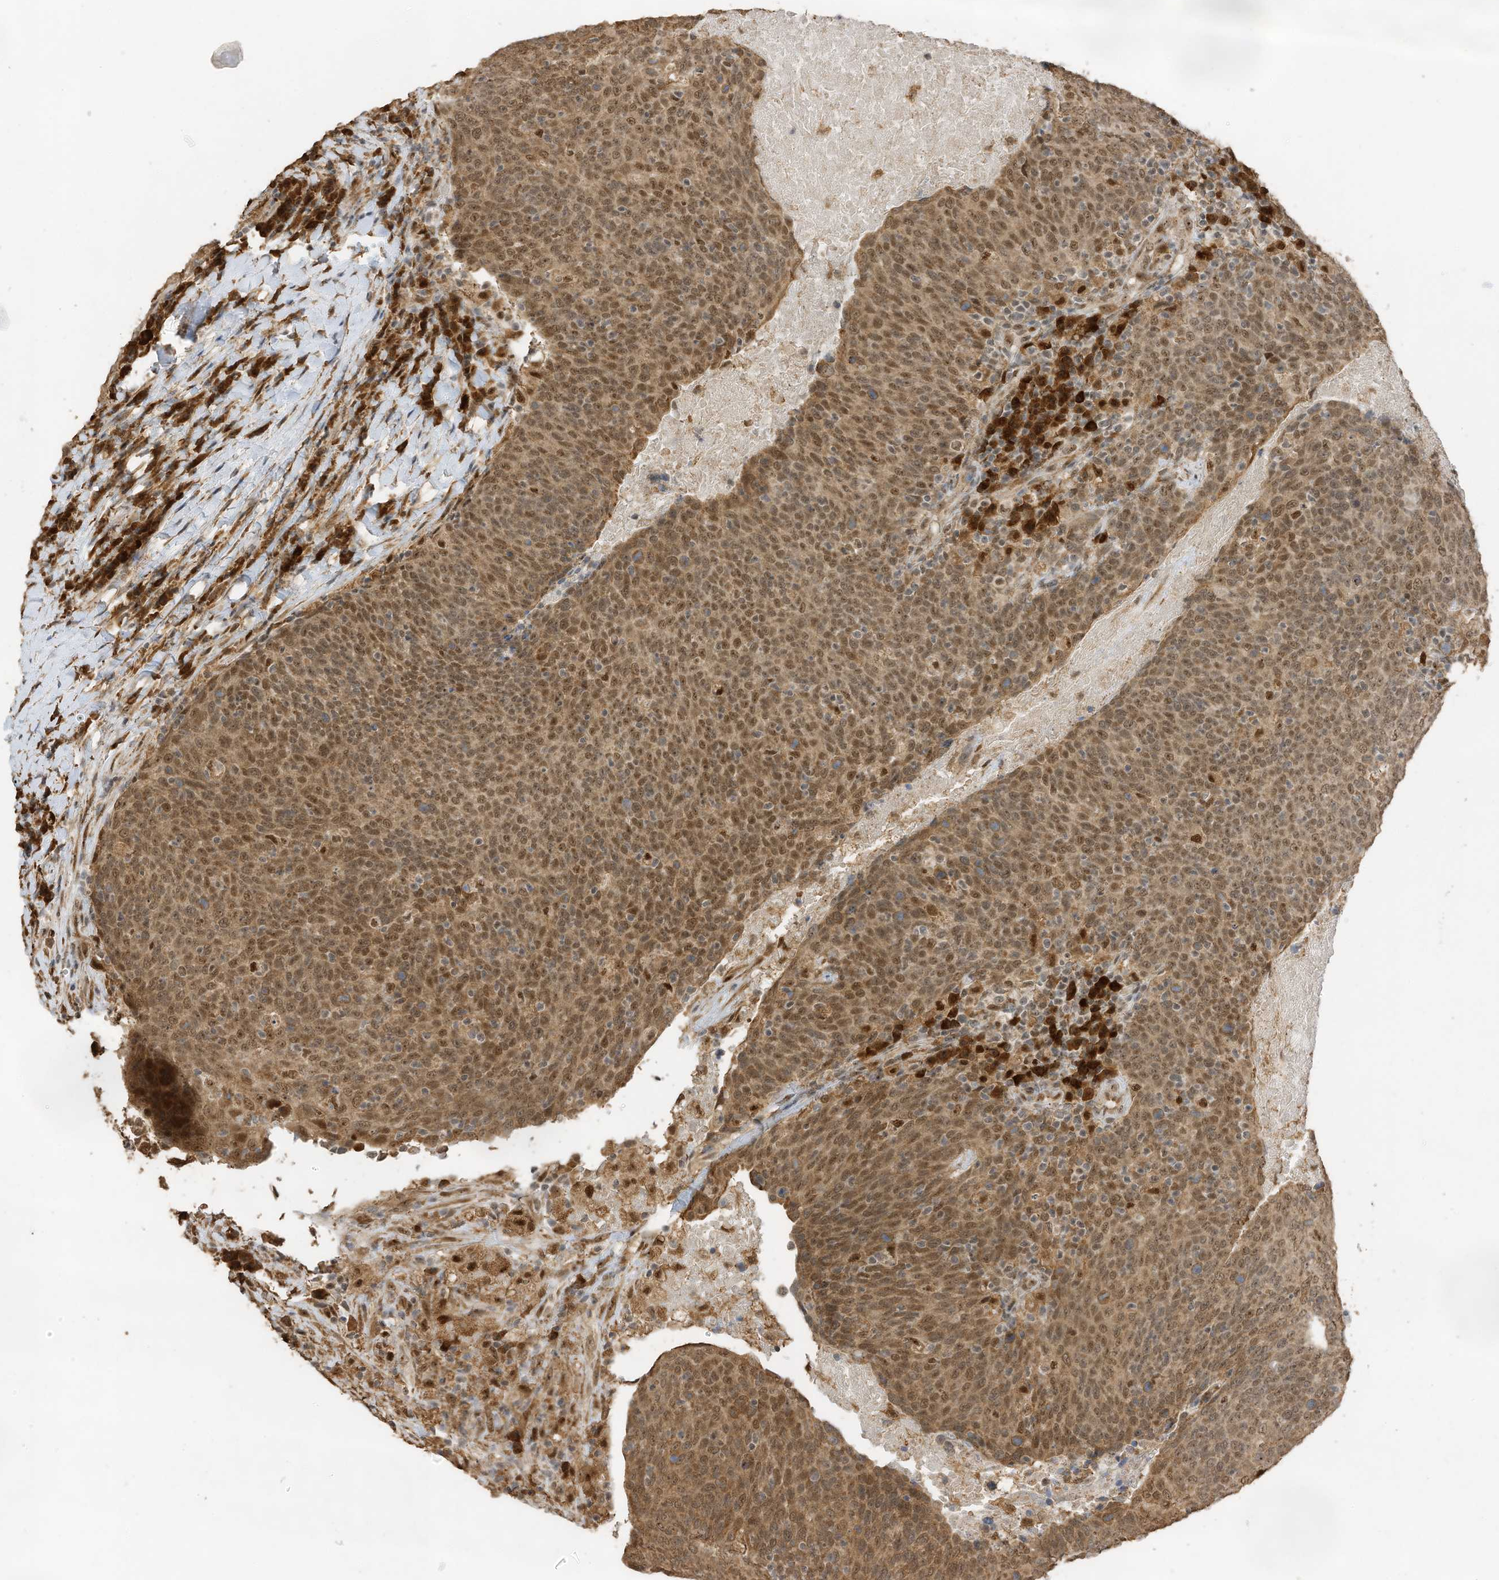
{"staining": {"intensity": "moderate", "quantity": ">75%", "location": "cytoplasmic/membranous,nuclear"}, "tissue": "head and neck cancer", "cell_type": "Tumor cells", "image_type": "cancer", "snomed": [{"axis": "morphology", "description": "Squamous cell carcinoma, NOS"}, {"axis": "morphology", "description": "Squamous cell carcinoma, metastatic, NOS"}, {"axis": "topography", "description": "Lymph node"}, {"axis": "topography", "description": "Head-Neck"}], "caption": "Immunohistochemistry micrograph of head and neck cancer (squamous cell carcinoma) stained for a protein (brown), which demonstrates medium levels of moderate cytoplasmic/membranous and nuclear positivity in approximately >75% of tumor cells.", "gene": "ERLEC1", "patient": {"sex": "male", "age": 62}}